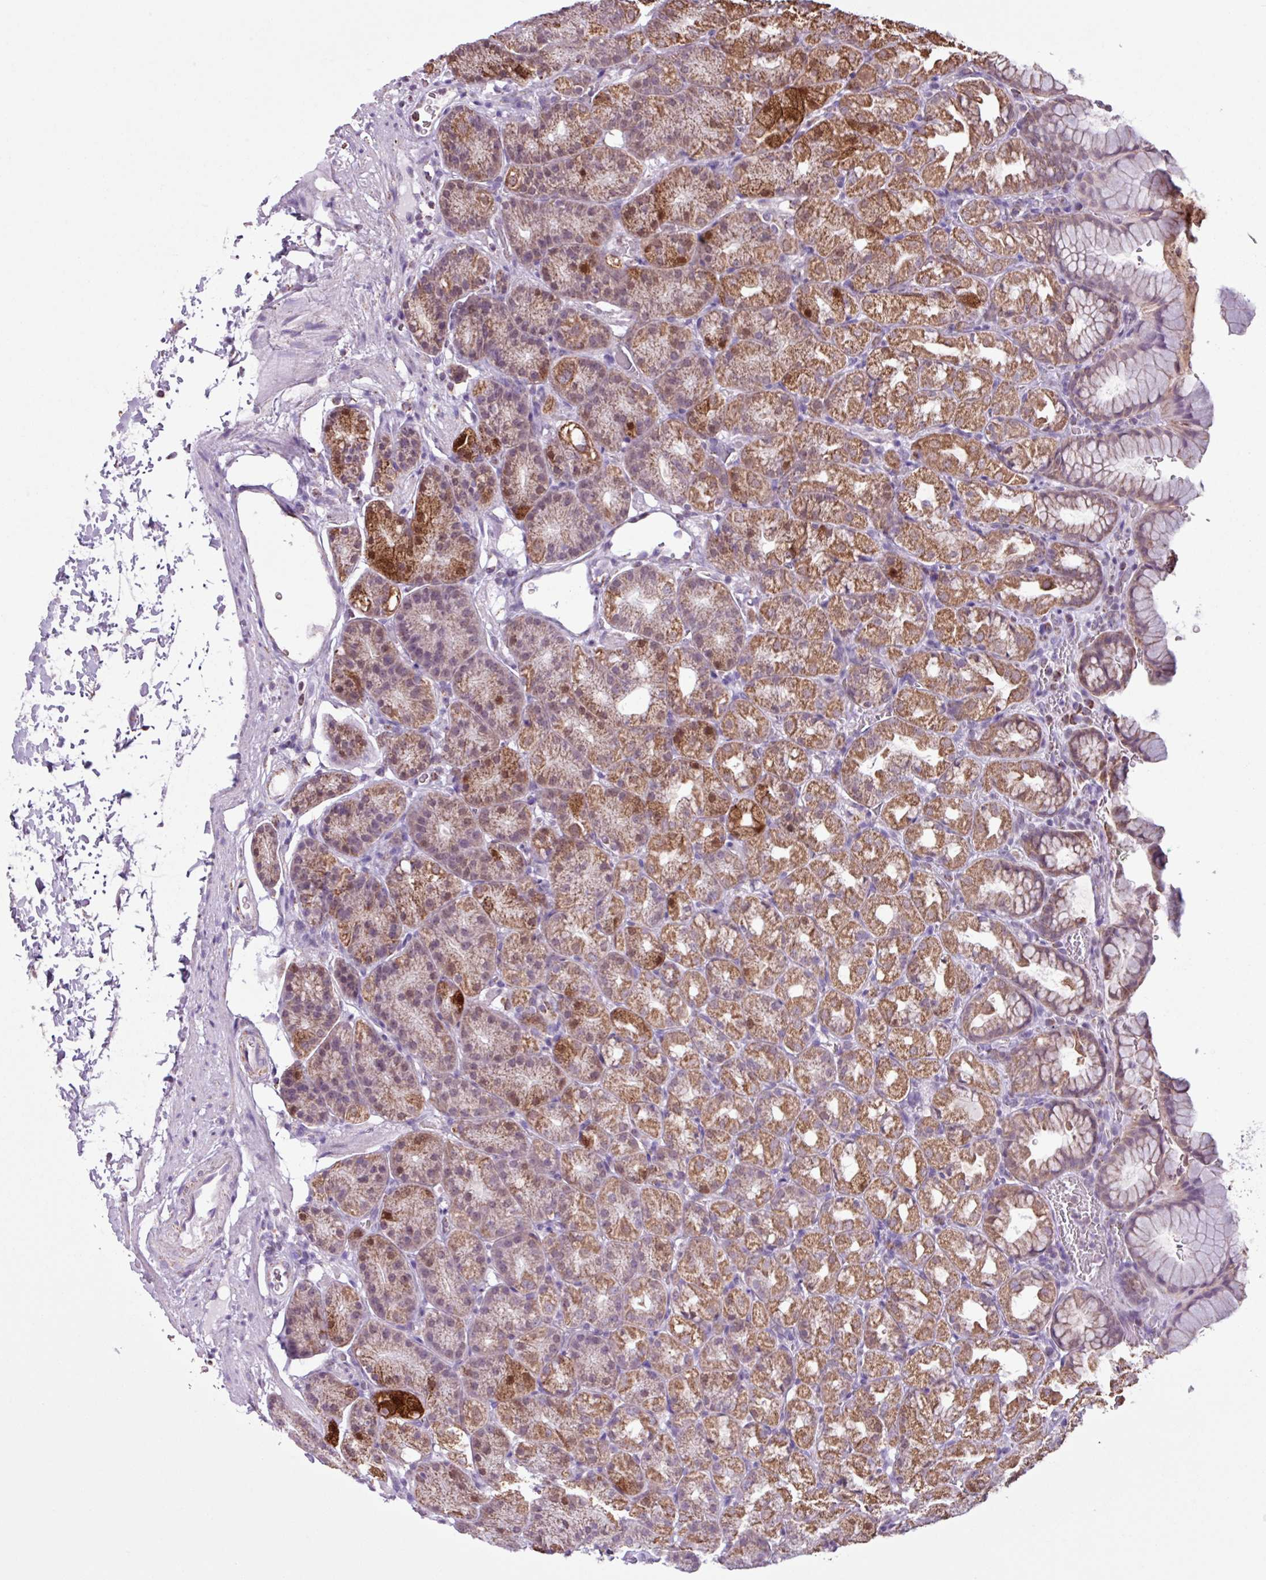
{"staining": {"intensity": "strong", "quantity": ">75%", "location": "cytoplasmic/membranous"}, "tissue": "stomach", "cell_type": "Glandular cells", "image_type": "normal", "snomed": [{"axis": "morphology", "description": "Normal tissue, NOS"}, {"axis": "topography", "description": "Stomach, upper"}], "caption": "A micrograph showing strong cytoplasmic/membranous expression in about >75% of glandular cells in normal stomach, as visualized by brown immunohistochemical staining.", "gene": "ALG8", "patient": {"sex": "female", "age": 81}}